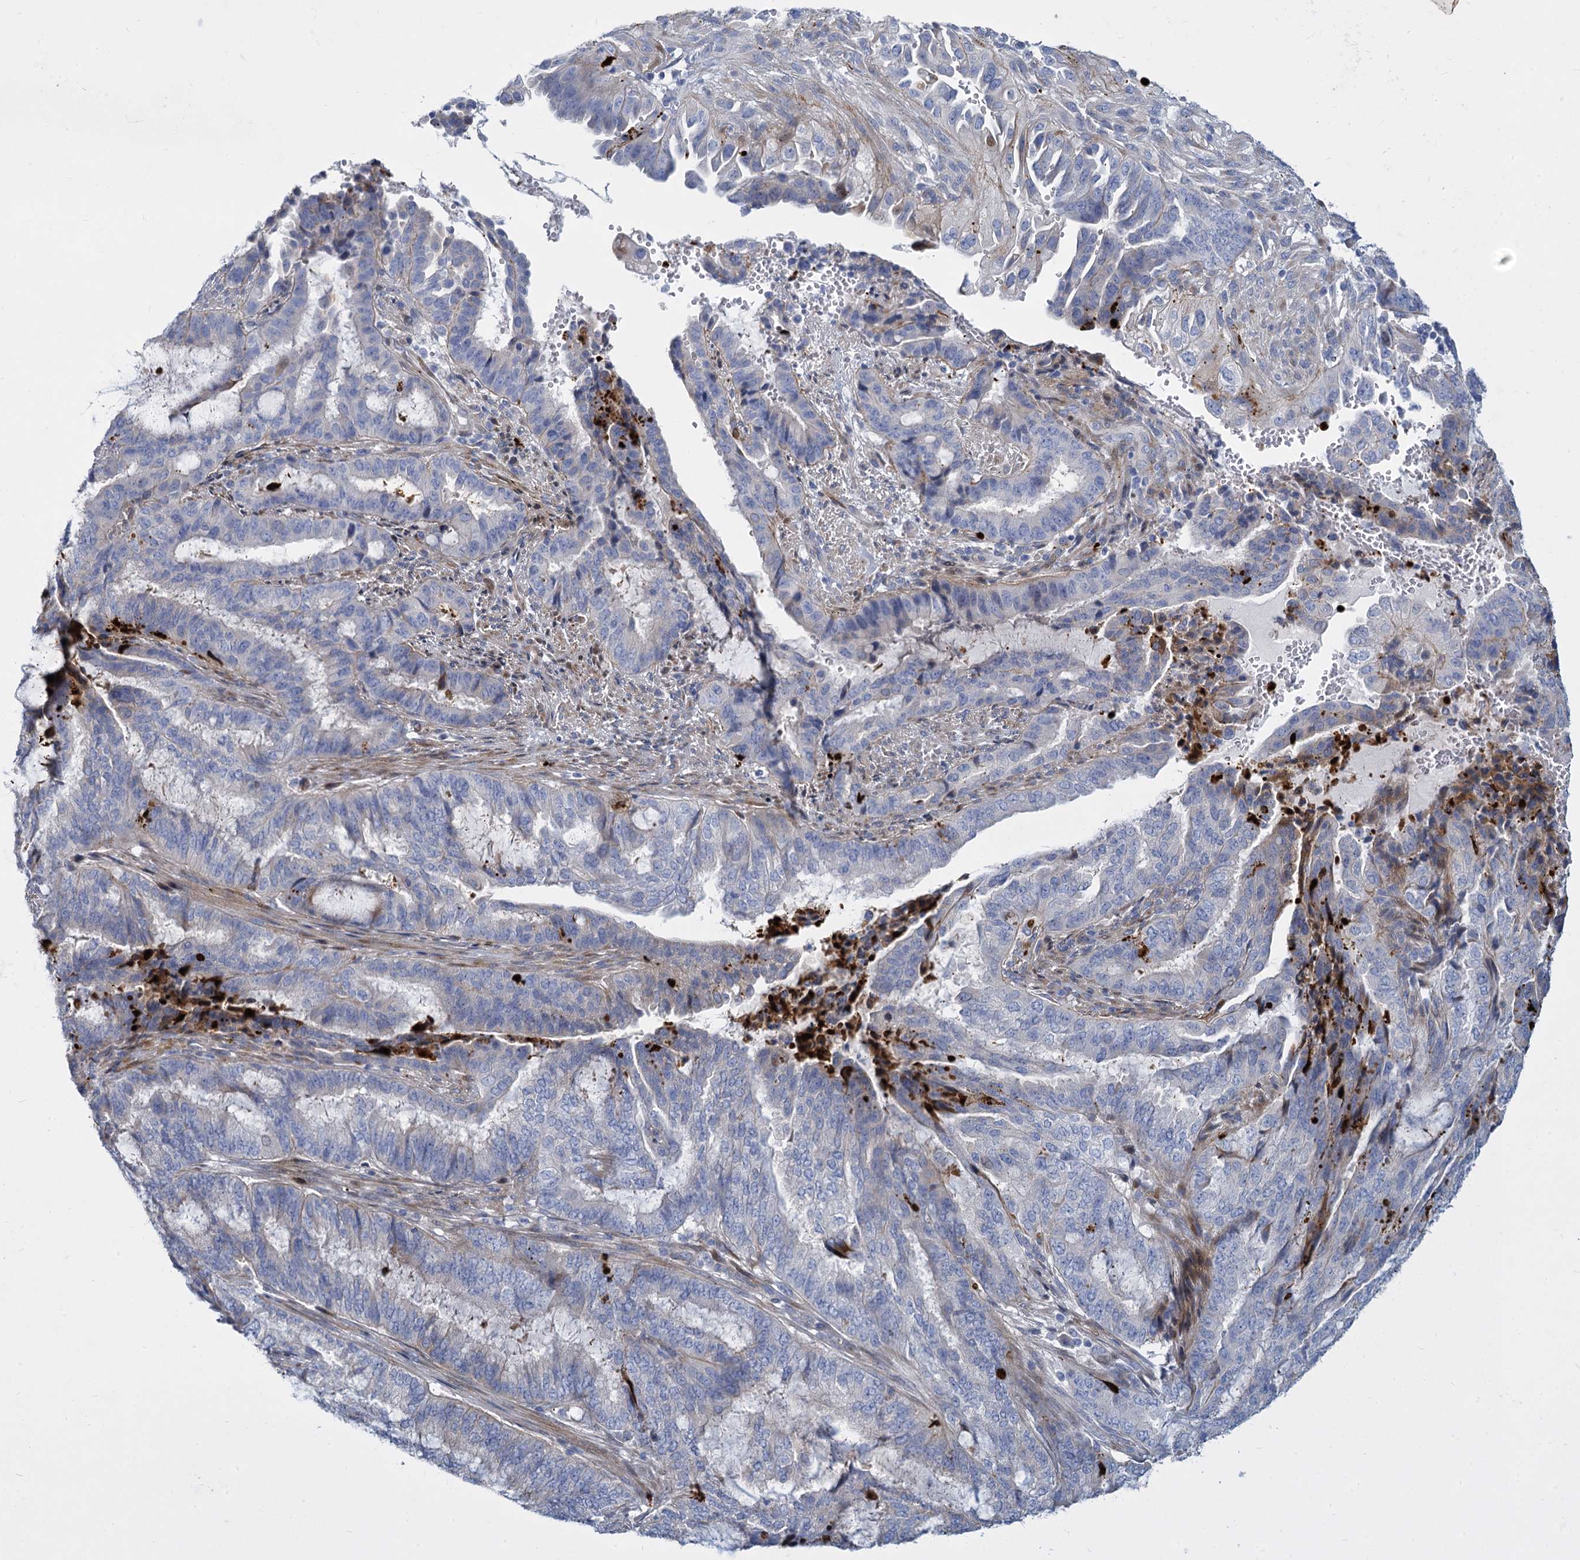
{"staining": {"intensity": "negative", "quantity": "none", "location": "none"}, "tissue": "endometrial cancer", "cell_type": "Tumor cells", "image_type": "cancer", "snomed": [{"axis": "morphology", "description": "Adenocarcinoma, NOS"}, {"axis": "topography", "description": "Endometrium"}], "caption": "High magnification brightfield microscopy of adenocarcinoma (endometrial) stained with DAB (brown) and counterstained with hematoxylin (blue): tumor cells show no significant expression.", "gene": "TRIM77", "patient": {"sex": "female", "age": 51}}